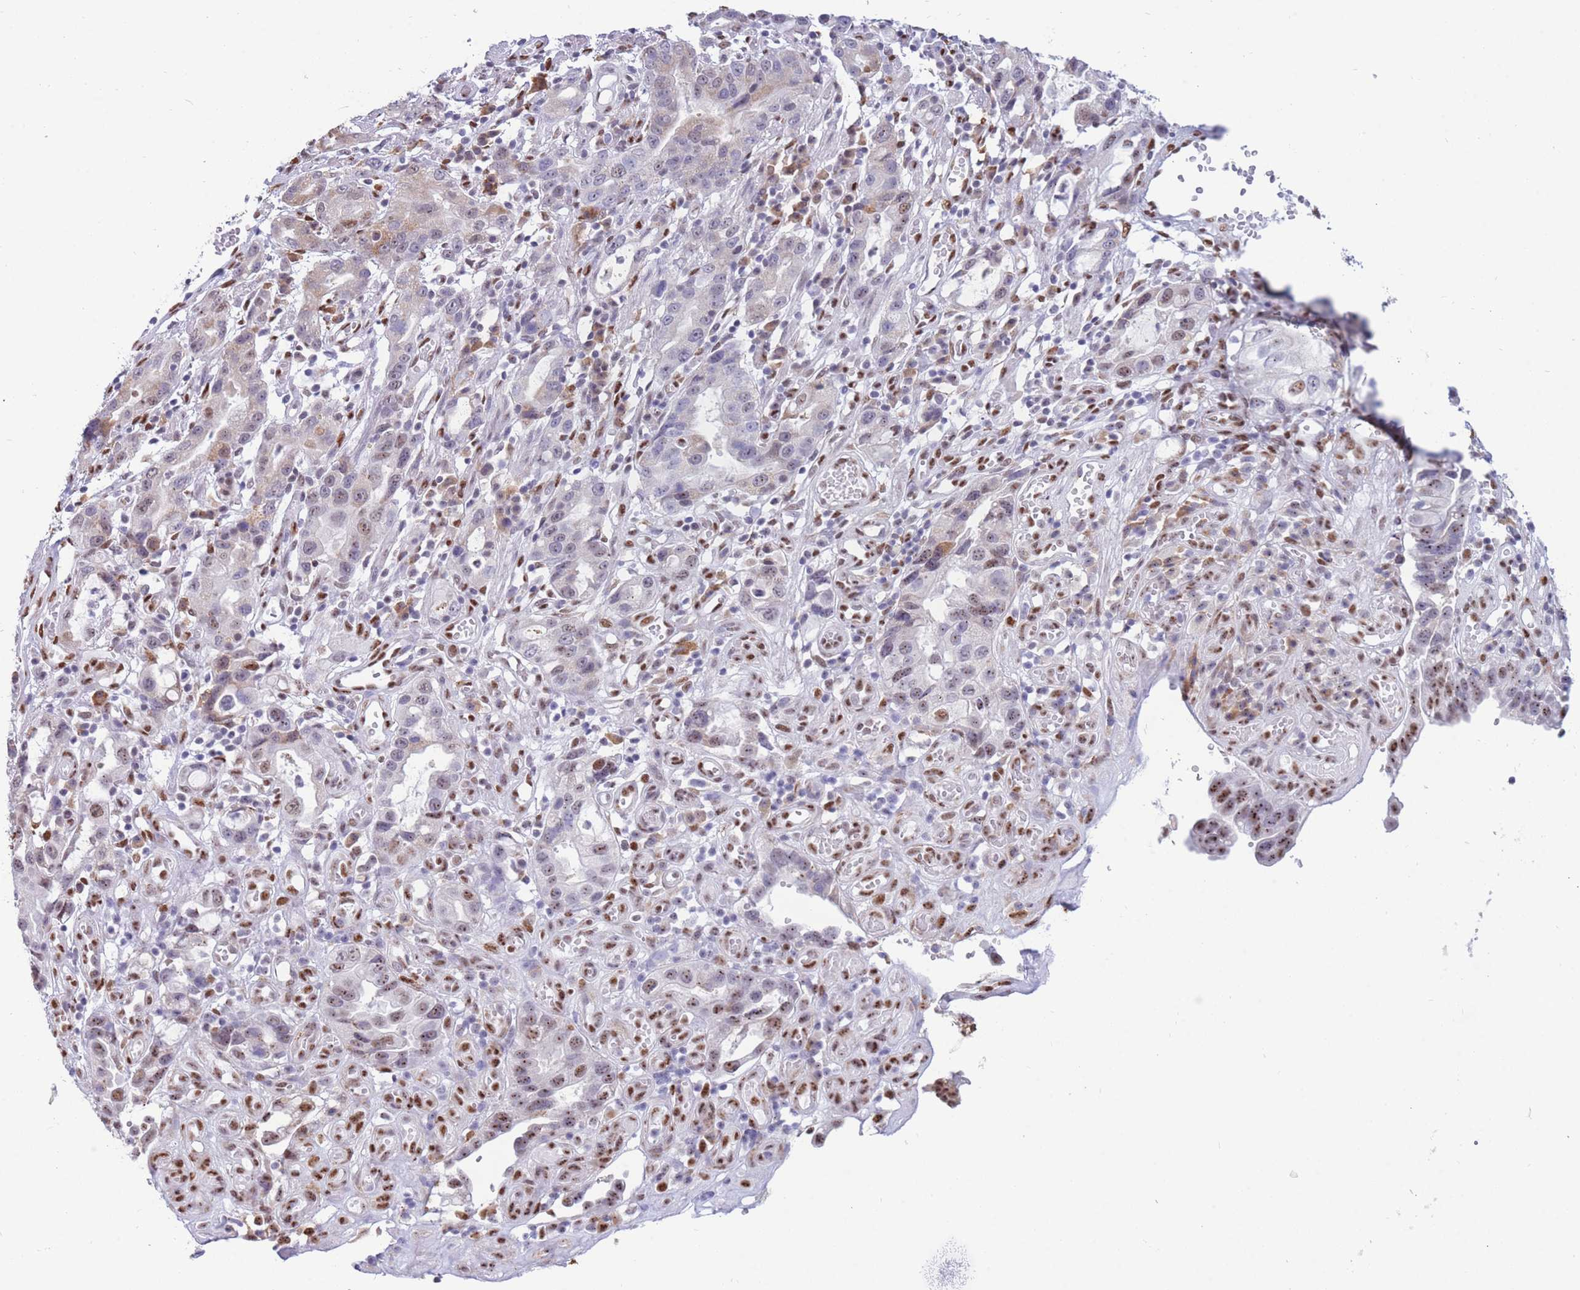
{"staining": {"intensity": "moderate", "quantity": "<25%", "location": "cytoplasmic/membranous,nuclear"}, "tissue": "stomach cancer", "cell_type": "Tumor cells", "image_type": "cancer", "snomed": [{"axis": "morphology", "description": "Adenocarcinoma, NOS"}, {"axis": "topography", "description": "Stomach"}], "caption": "Human stomach adenocarcinoma stained for a protein (brown) demonstrates moderate cytoplasmic/membranous and nuclear positive expression in about <25% of tumor cells.", "gene": "FAM153A", "patient": {"sex": "male", "age": 55}}